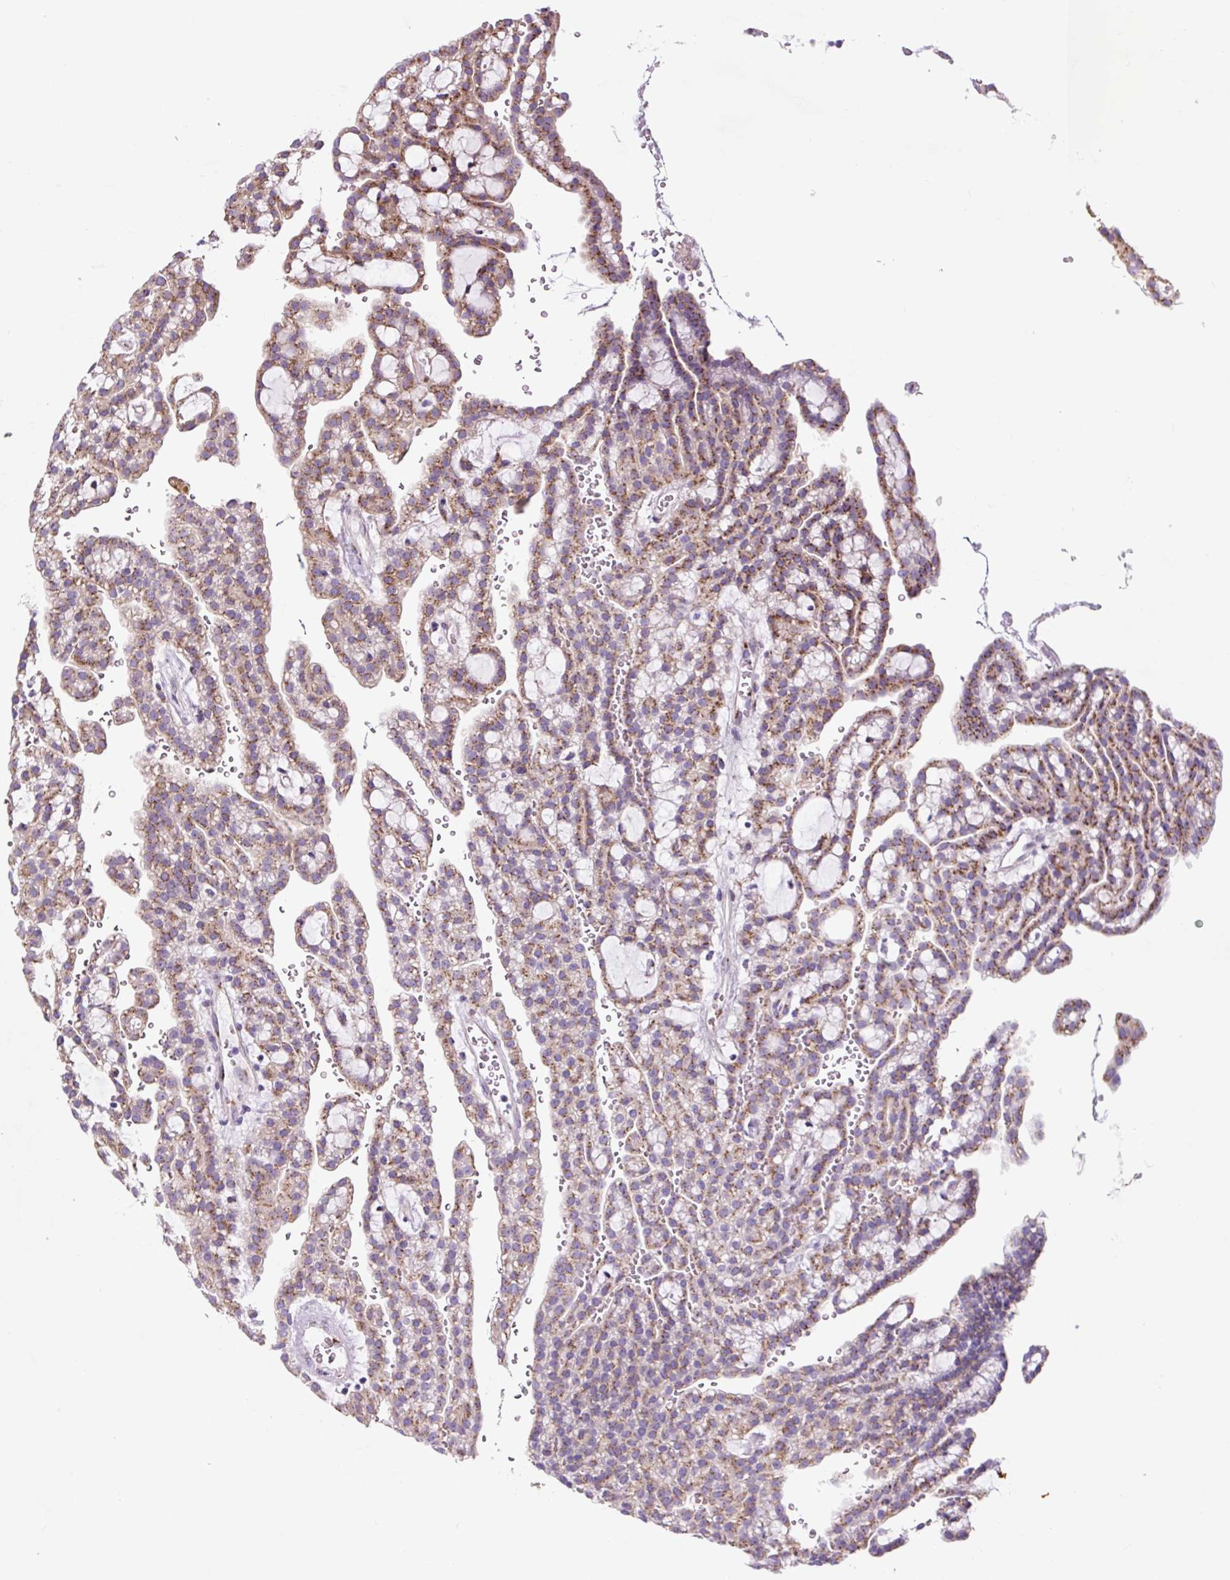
{"staining": {"intensity": "moderate", "quantity": ">75%", "location": "cytoplasmic/membranous"}, "tissue": "renal cancer", "cell_type": "Tumor cells", "image_type": "cancer", "snomed": [{"axis": "morphology", "description": "Adenocarcinoma, NOS"}, {"axis": "topography", "description": "Kidney"}], "caption": "Immunohistochemistry histopathology image of neoplastic tissue: adenocarcinoma (renal) stained using immunohistochemistry (IHC) displays medium levels of moderate protein expression localized specifically in the cytoplasmic/membranous of tumor cells, appearing as a cytoplasmic/membranous brown color.", "gene": "GORASP1", "patient": {"sex": "male", "age": 63}}